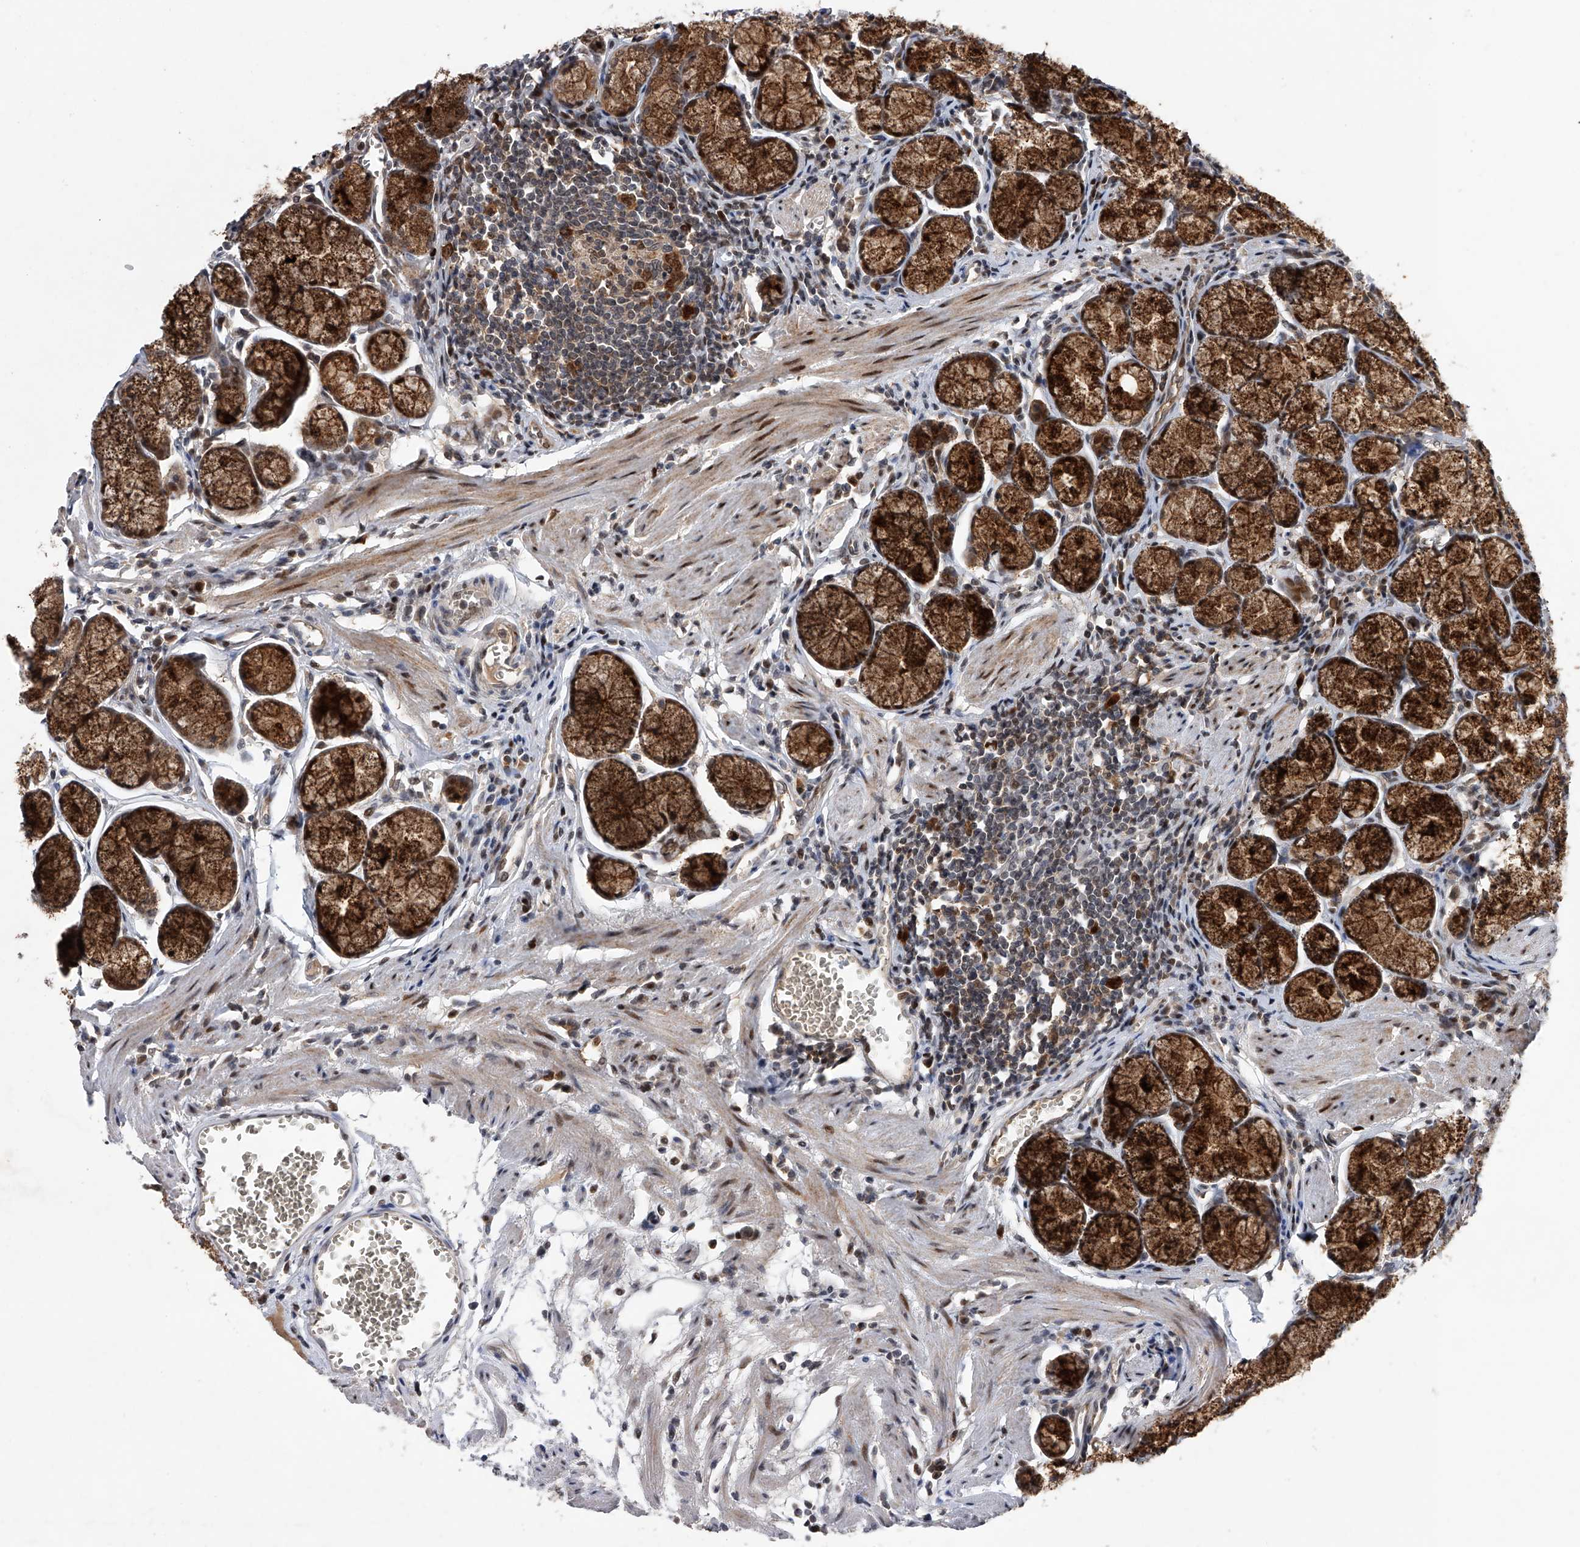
{"staining": {"intensity": "moderate", "quantity": ">75%", "location": "cytoplasmic/membranous,nuclear"}, "tissue": "stomach", "cell_type": "Glandular cells", "image_type": "normal", "snomed": [{"axis": "morphology", "description": "Normal tissue, NOS"}, {"axis": "topography", "description": "Stomach"}], "caption": "Protein positivity by immunohistochemistry (IHC) shows moderate cytoplasmic/membranous,nuclear expression in approximately >75% of glandular cells in normal stomach.", "gene": "RWDD2A", "patient": {"sex": "male", "age": 55}}